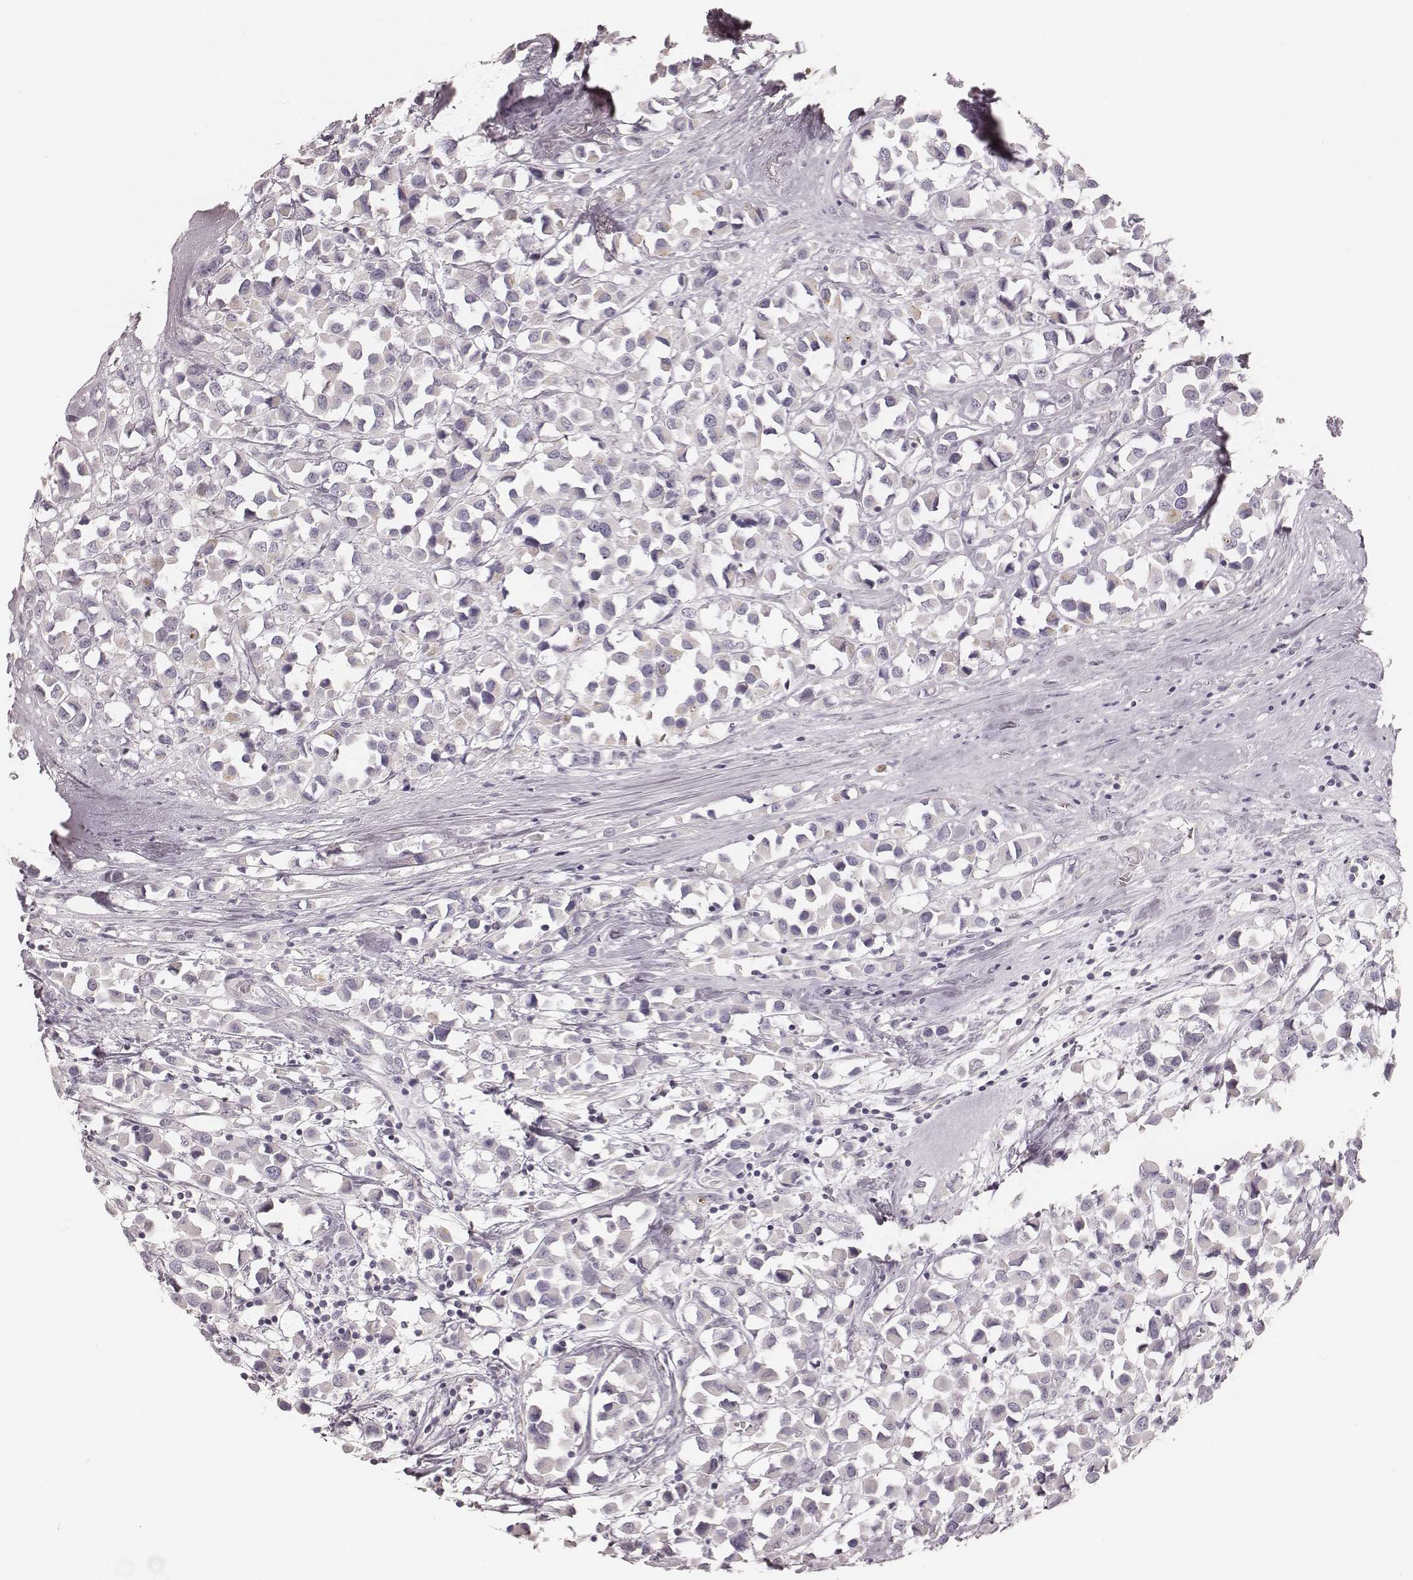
{"staining": {"intensity": "negative", "quantity": "none", "location": "none"}, "tissue": "breast cancer", "cell_type": "Tumor cells", "image_type": "cancer", "snomed": [{"axis": "morphology", "description": "Duct carcinoma"}, {"axis": "topography", "description": "Breast"}], "caption": "The micrograph displays no staining of tumor cells in breast infiltrating ductal carcinoma. The staining is performed using DAB (3,3'-diaminobenzidine) brown chromogen with nuclei counter-stained in using hematoxylin.", "gene": "ZP4", "patient": {"sex": "female", "age": 61}}